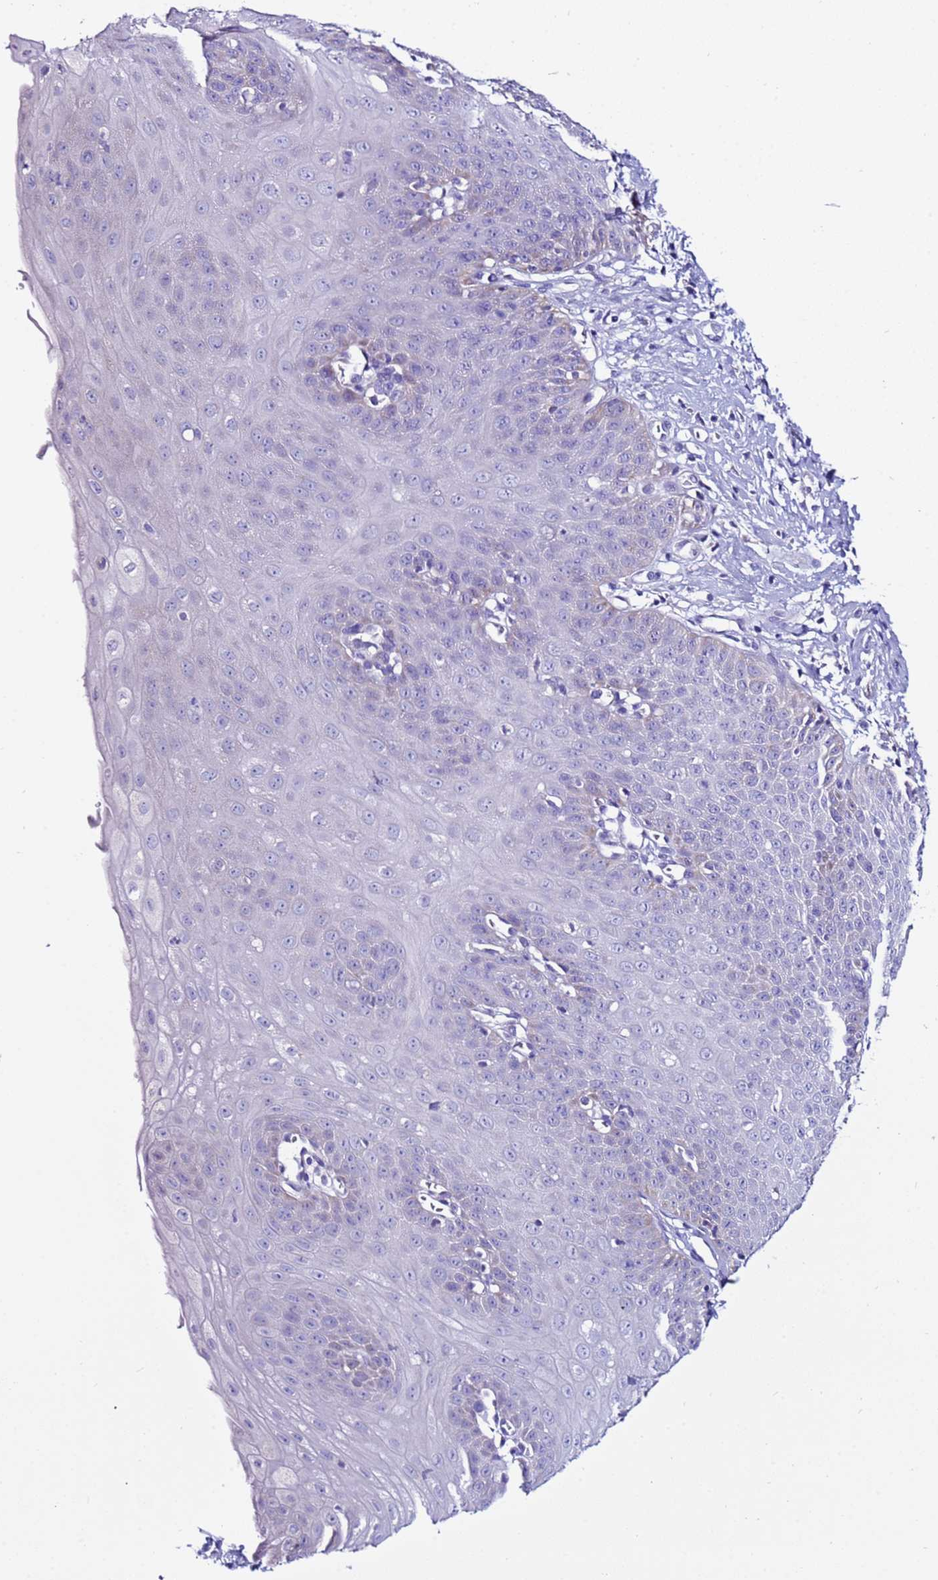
{"staining": {"intensity": "negative", "quantity": "none", "location": "none"}, "tissue": "esophagus", "cell_type": "Squamous epithelial cells", "image_type": "normal", "snomed": [{"axis": "morphology", "description": "Normal tissue, NOS"}, {"axis": "topography", "description": "Esophagus"}], "caption": "Immunohistochemistry histopathology image of unremarkable esophagus stained for a protein (brown), which demonstrates no positivity in squamous epithelial cells. (DAB (3,3'-diaminobenzidine) immunohistochemistry (IHC) with hematoxylin counter stain).", "gene": "MYBPC3", "patient": {"sex": "male", "age": 71}}